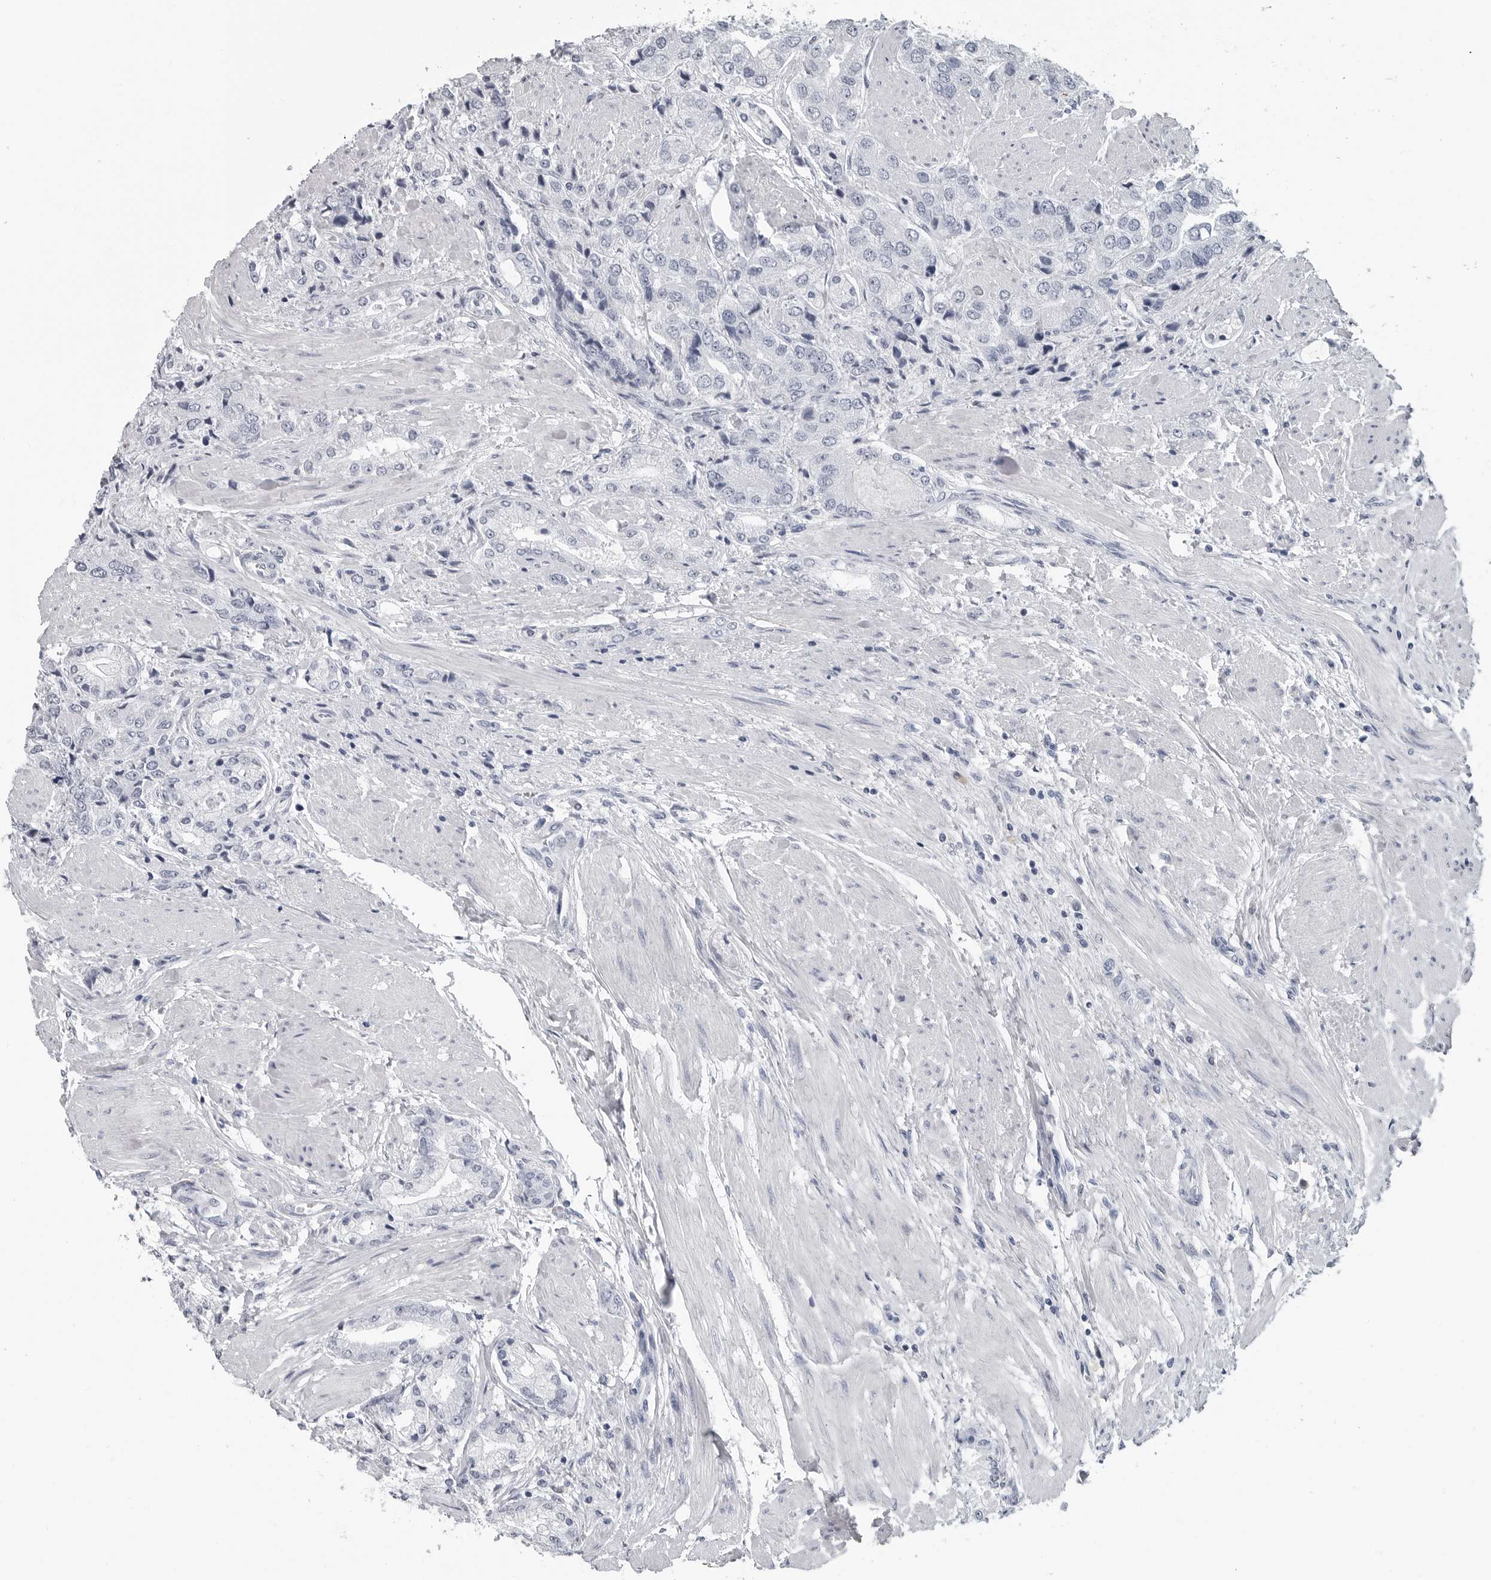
{"staining": {"intensity": "negative", "quantity": "none", "location": "none"}, "tissue": "prostate cancer", "cell_type": "Tumor cells", "image_type": "cancer", "snomed": [{"axis": "morphology", "description": "Adenocarcinoma, High grade"}, {"axis": "topography", "description": "Prostate"}], "caption": "Tumor cells show no significant protein positivity in high-grade adenocarcinoma (prostate).", "gene": "AMPD1", "patient": {"sex": "male", "age": 50}}